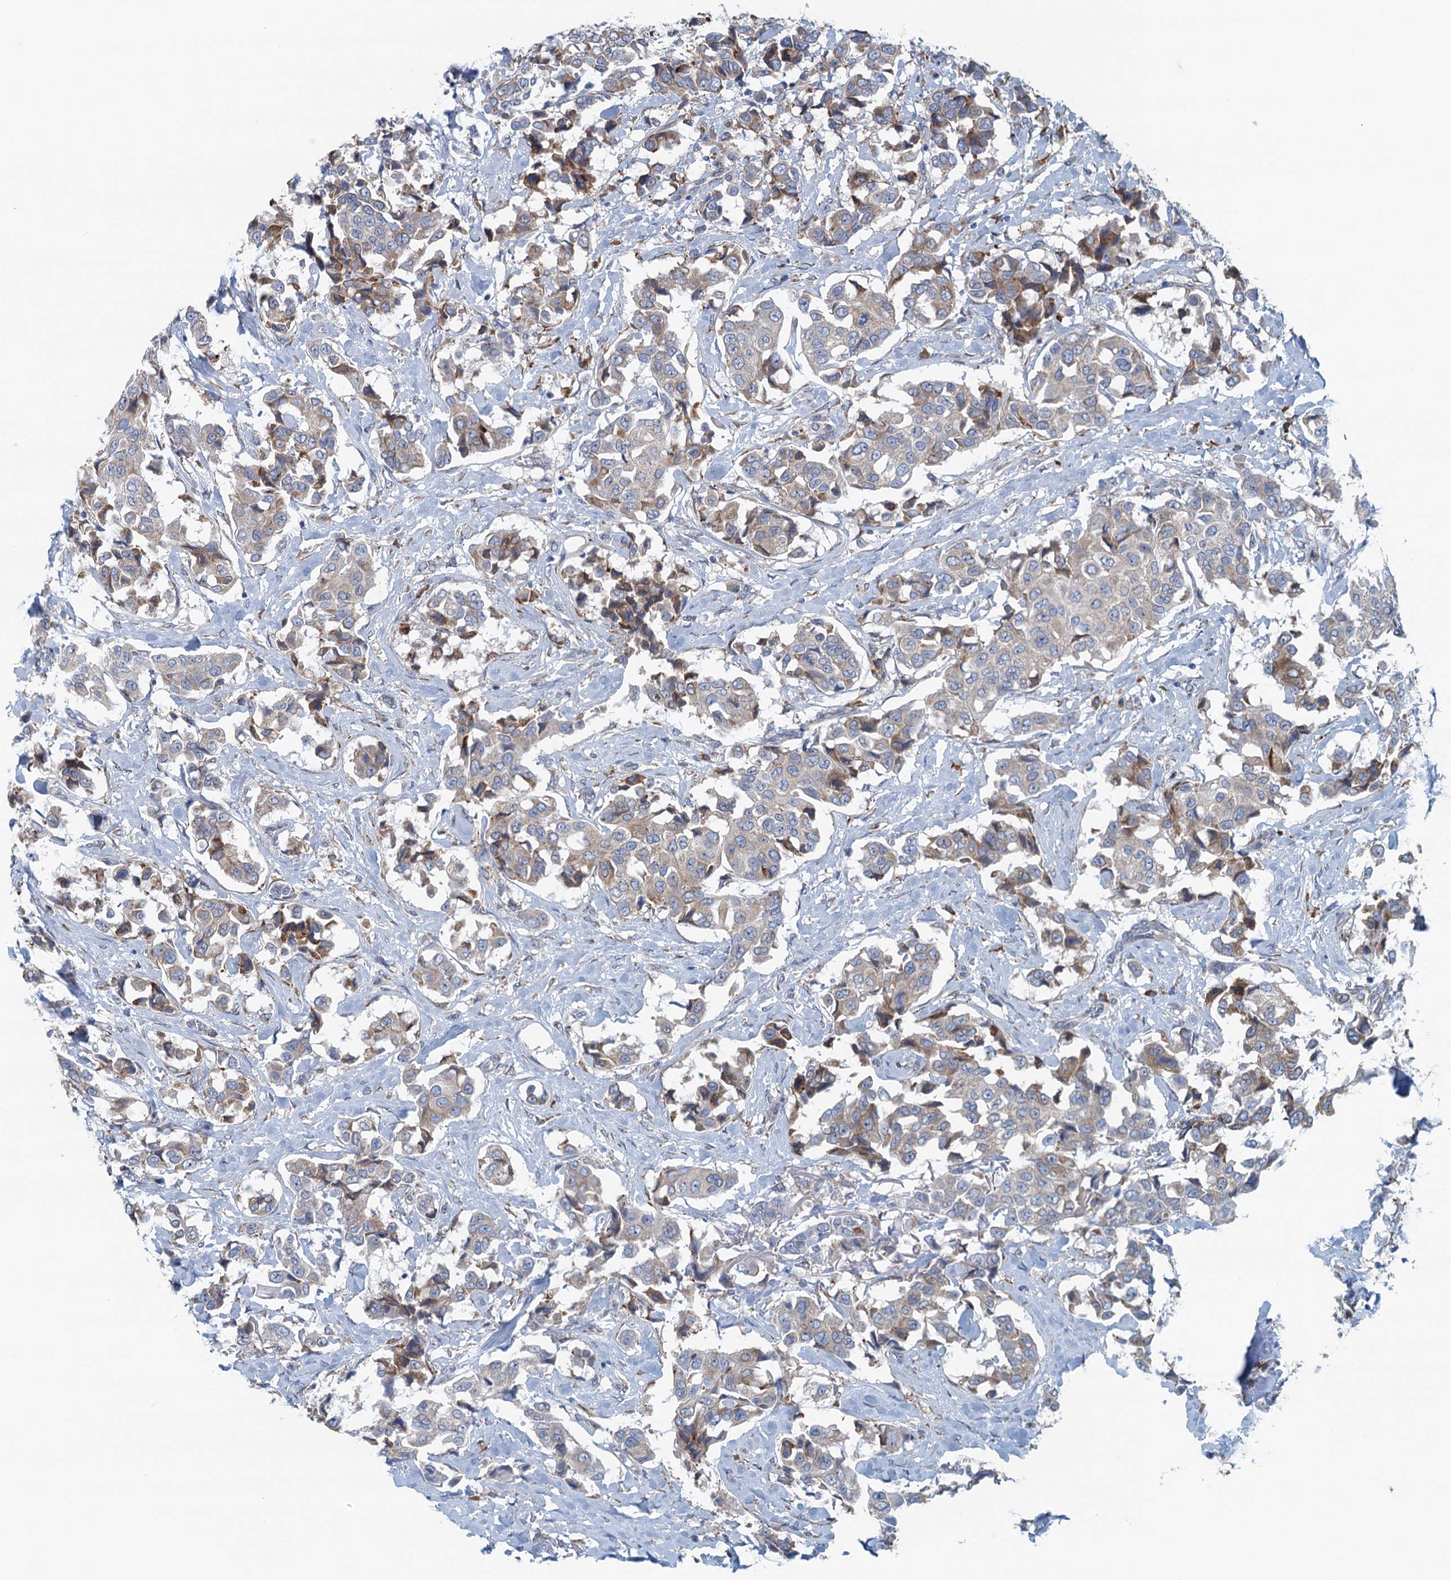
{"staining": {"intensity": "weak", "quantity": ">75%", "location": "cytoplasmic/membranous"}, "tissue": "breast cancer", "cell_type": "Tumor cells", "image_type": "cancer", "snomed": [{"axis": "morphology", "description": "Duct carcinoma"}, {"axis": "topography", "description": "Breast"}], "caption": "Immunohistochemistry of human breast cancer (intraductal carcinoma) shows low levels of weak cytoplasmic/membranous positivity in about >75% of tumor cells.", "gene": "MYDGF", "patient": {"sex": "female", "age": 80}}